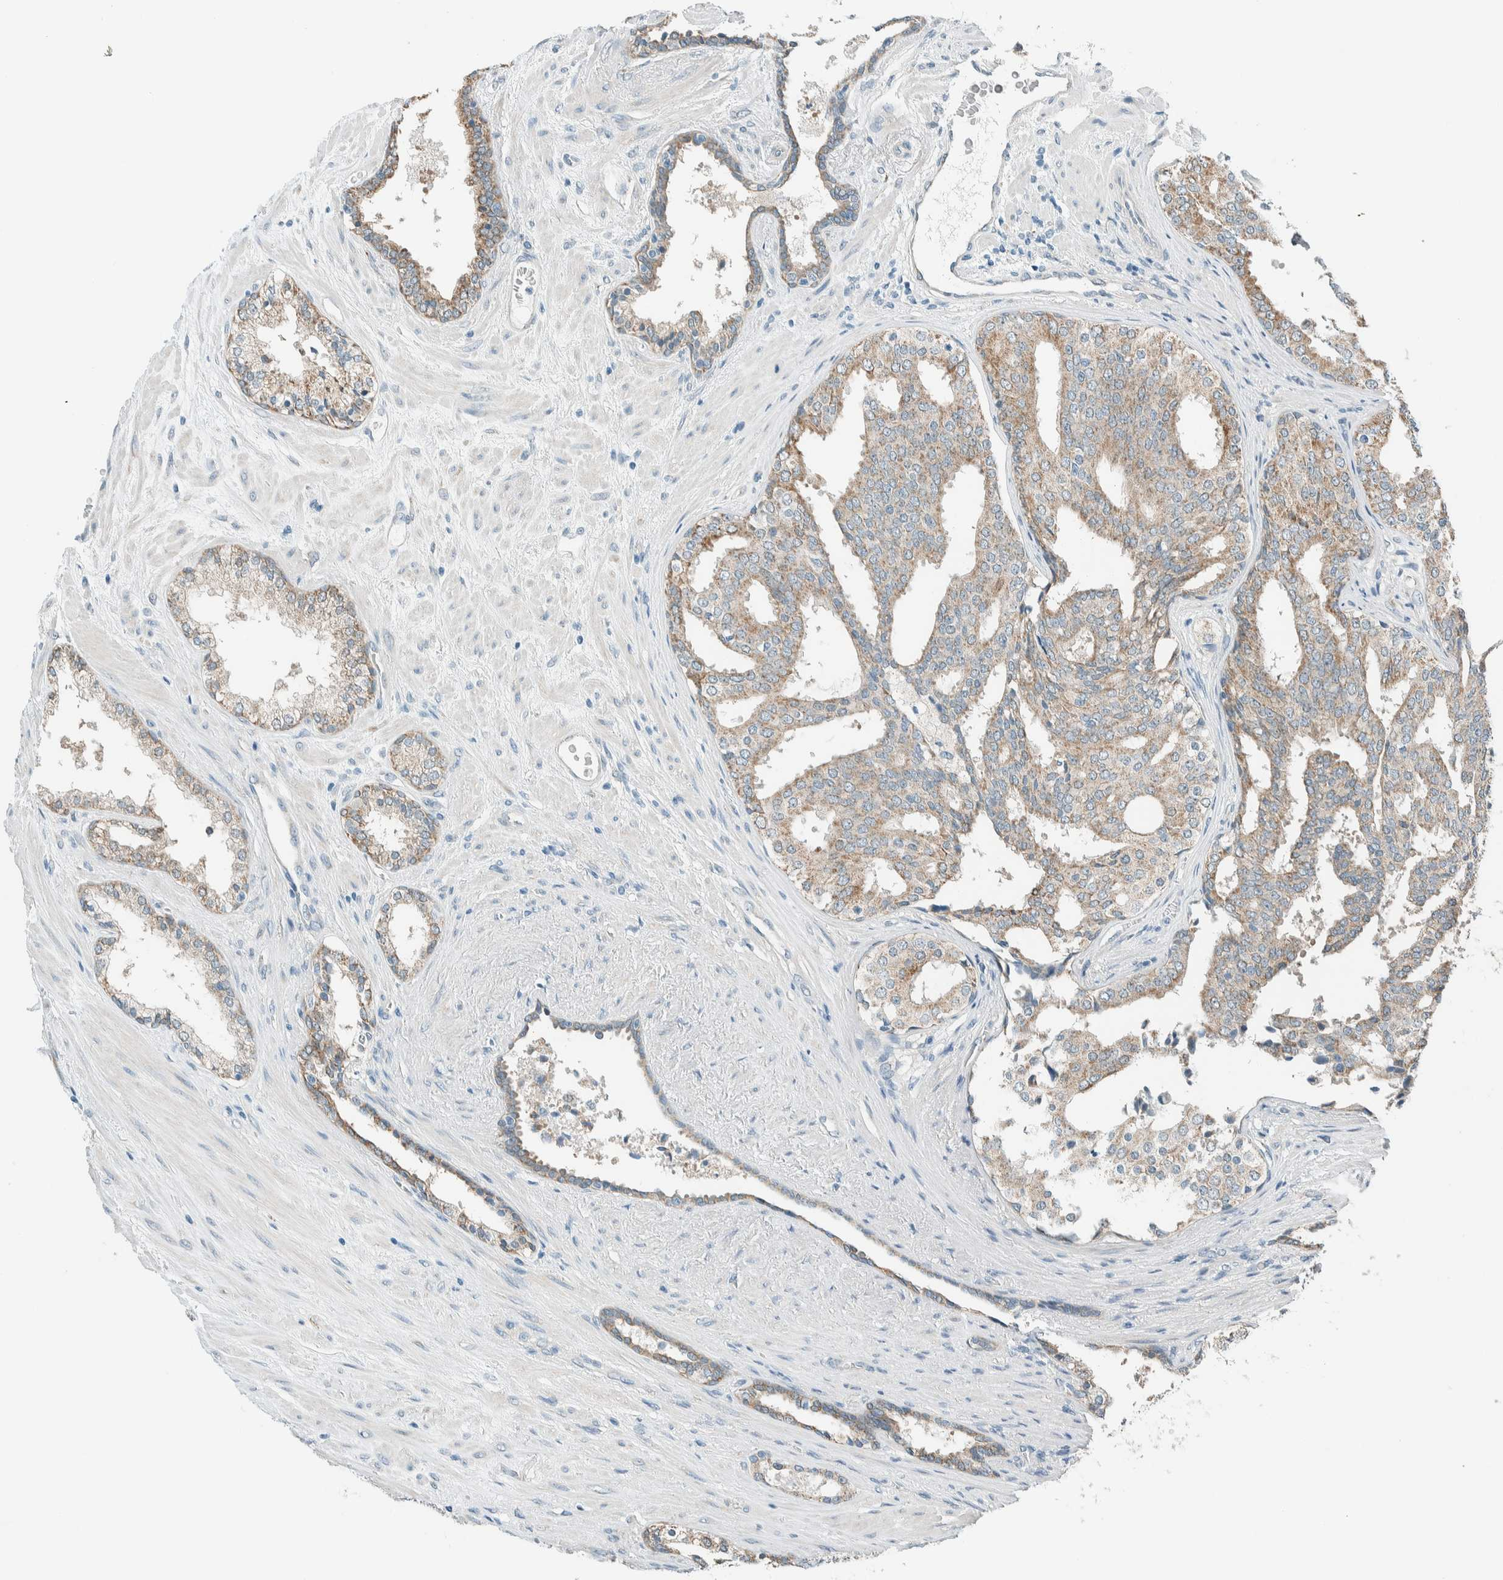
{"staining": {"intensity": "weak", "quantity": ">75%", "location": "cytoplasmic/membranous"}, "tissue": "prostate cancer", "cell_type": "Tumor cells", "image_type": "cancer", "snomed": [{"axis": "morphology", "description": "Adenocarcinoma, High grade"}, {"axis": "topography", "description": "Prostate"}], "caption": "Tumor cells demonstrate weak cytoplasmic/membranous positivity in approximately >75% of cells in high-grade adenocarcinoma (prostate). The protein is shown in brown color, while the nuclei are stained blue.", "gene": "ALDH7A1", "patient": {"sex": "male", "age": 71}}